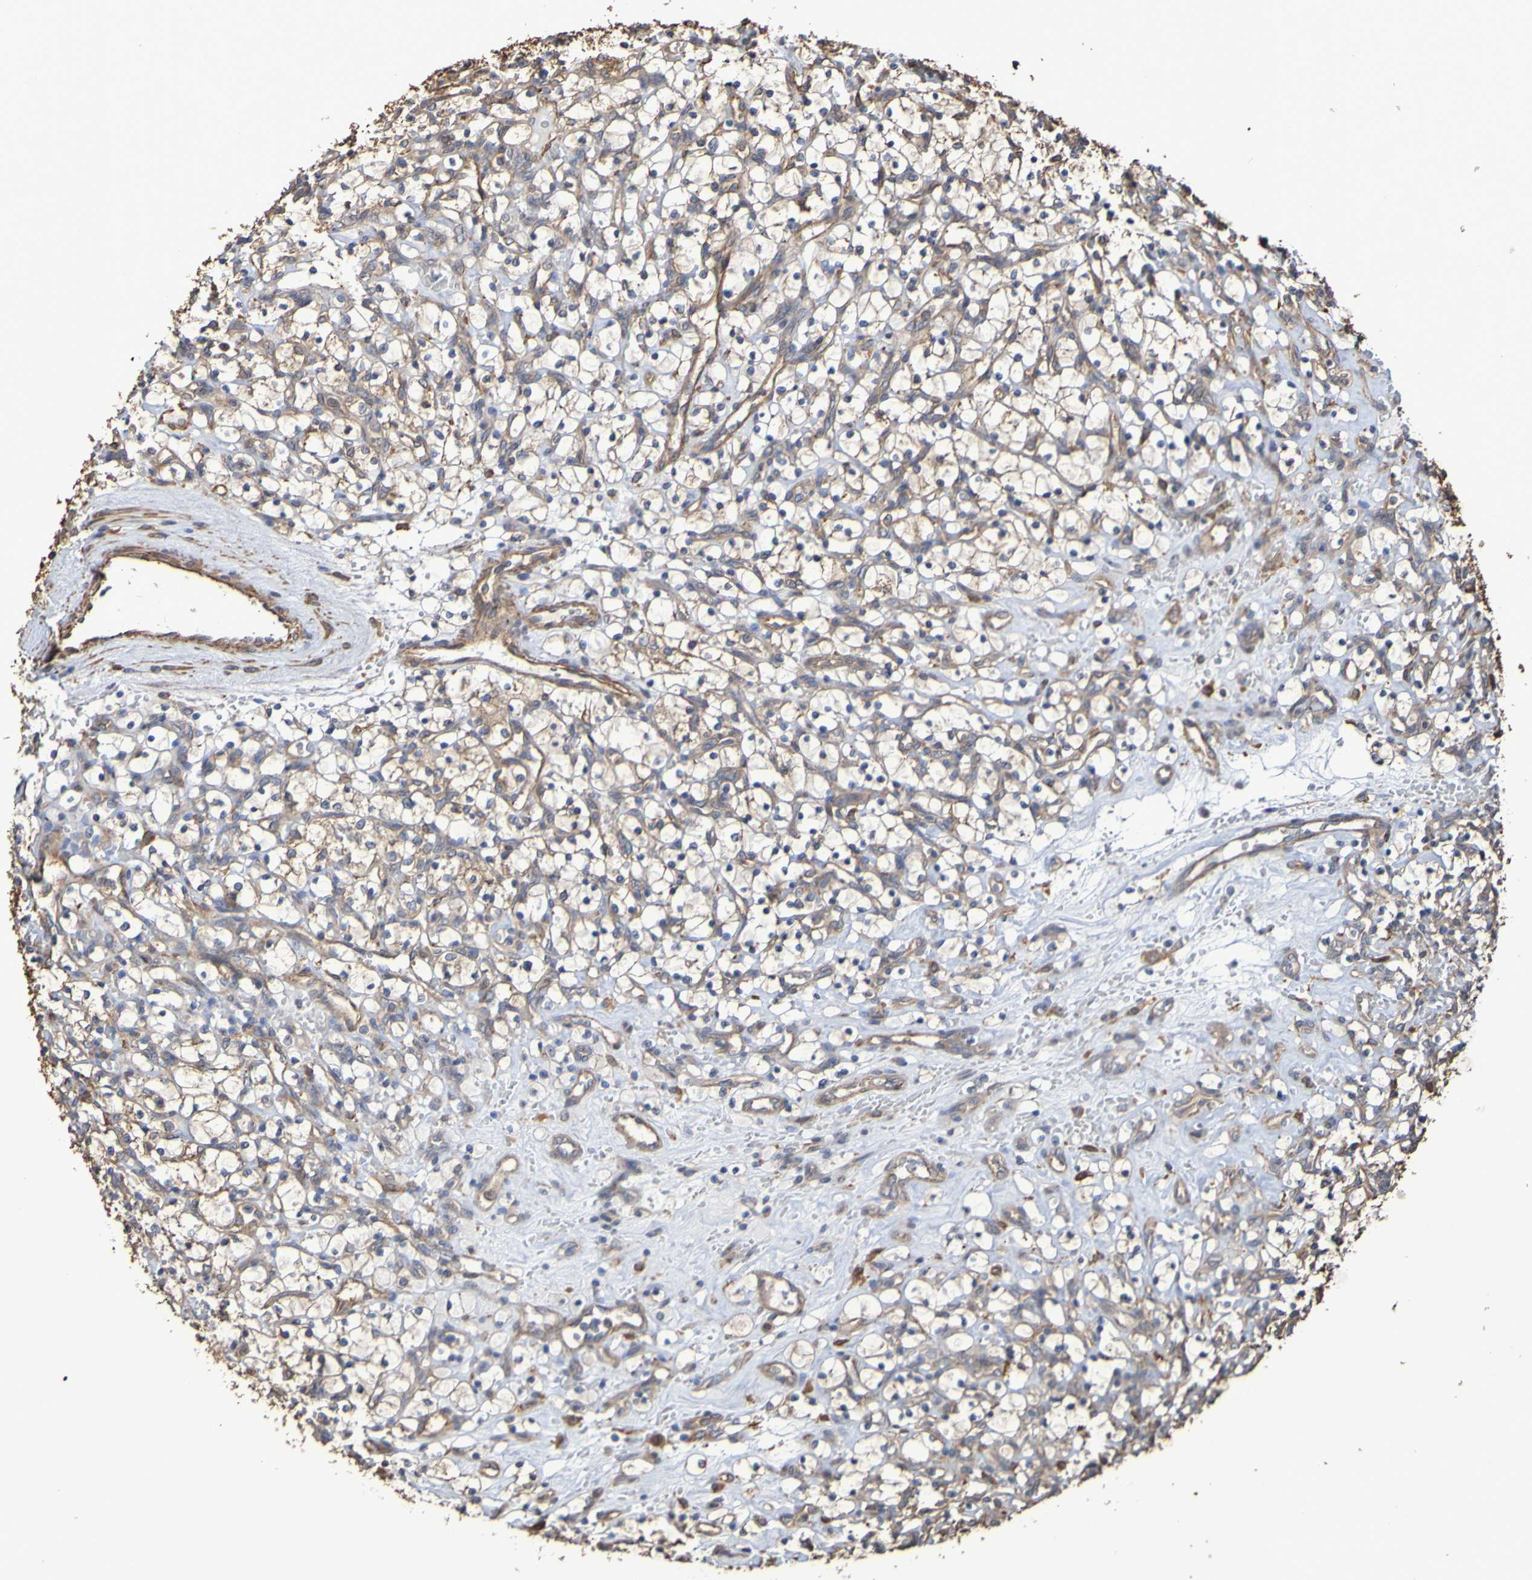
{"staining": {"intensity": "weak", "quantity": "25%-75%", "location": "cytoplasmic/membranous"}, "tissue": "renal cancer", "cell_type": "Tumor cells", "image_type": "cancer", "snomed": [{"axis": "morphology", "description": "Adenocarcinoma, NOS"}, {"axis": "topography", "description": "Kidney"}], "caption": "IHC of adenocarcinoma (renal) exhibits low levels of weak cytoplasmic/membranous expression in about 25%-75% of tumor cells.", "gene": "RAB11A", "patient": {"sex": "female", "age": 69}}